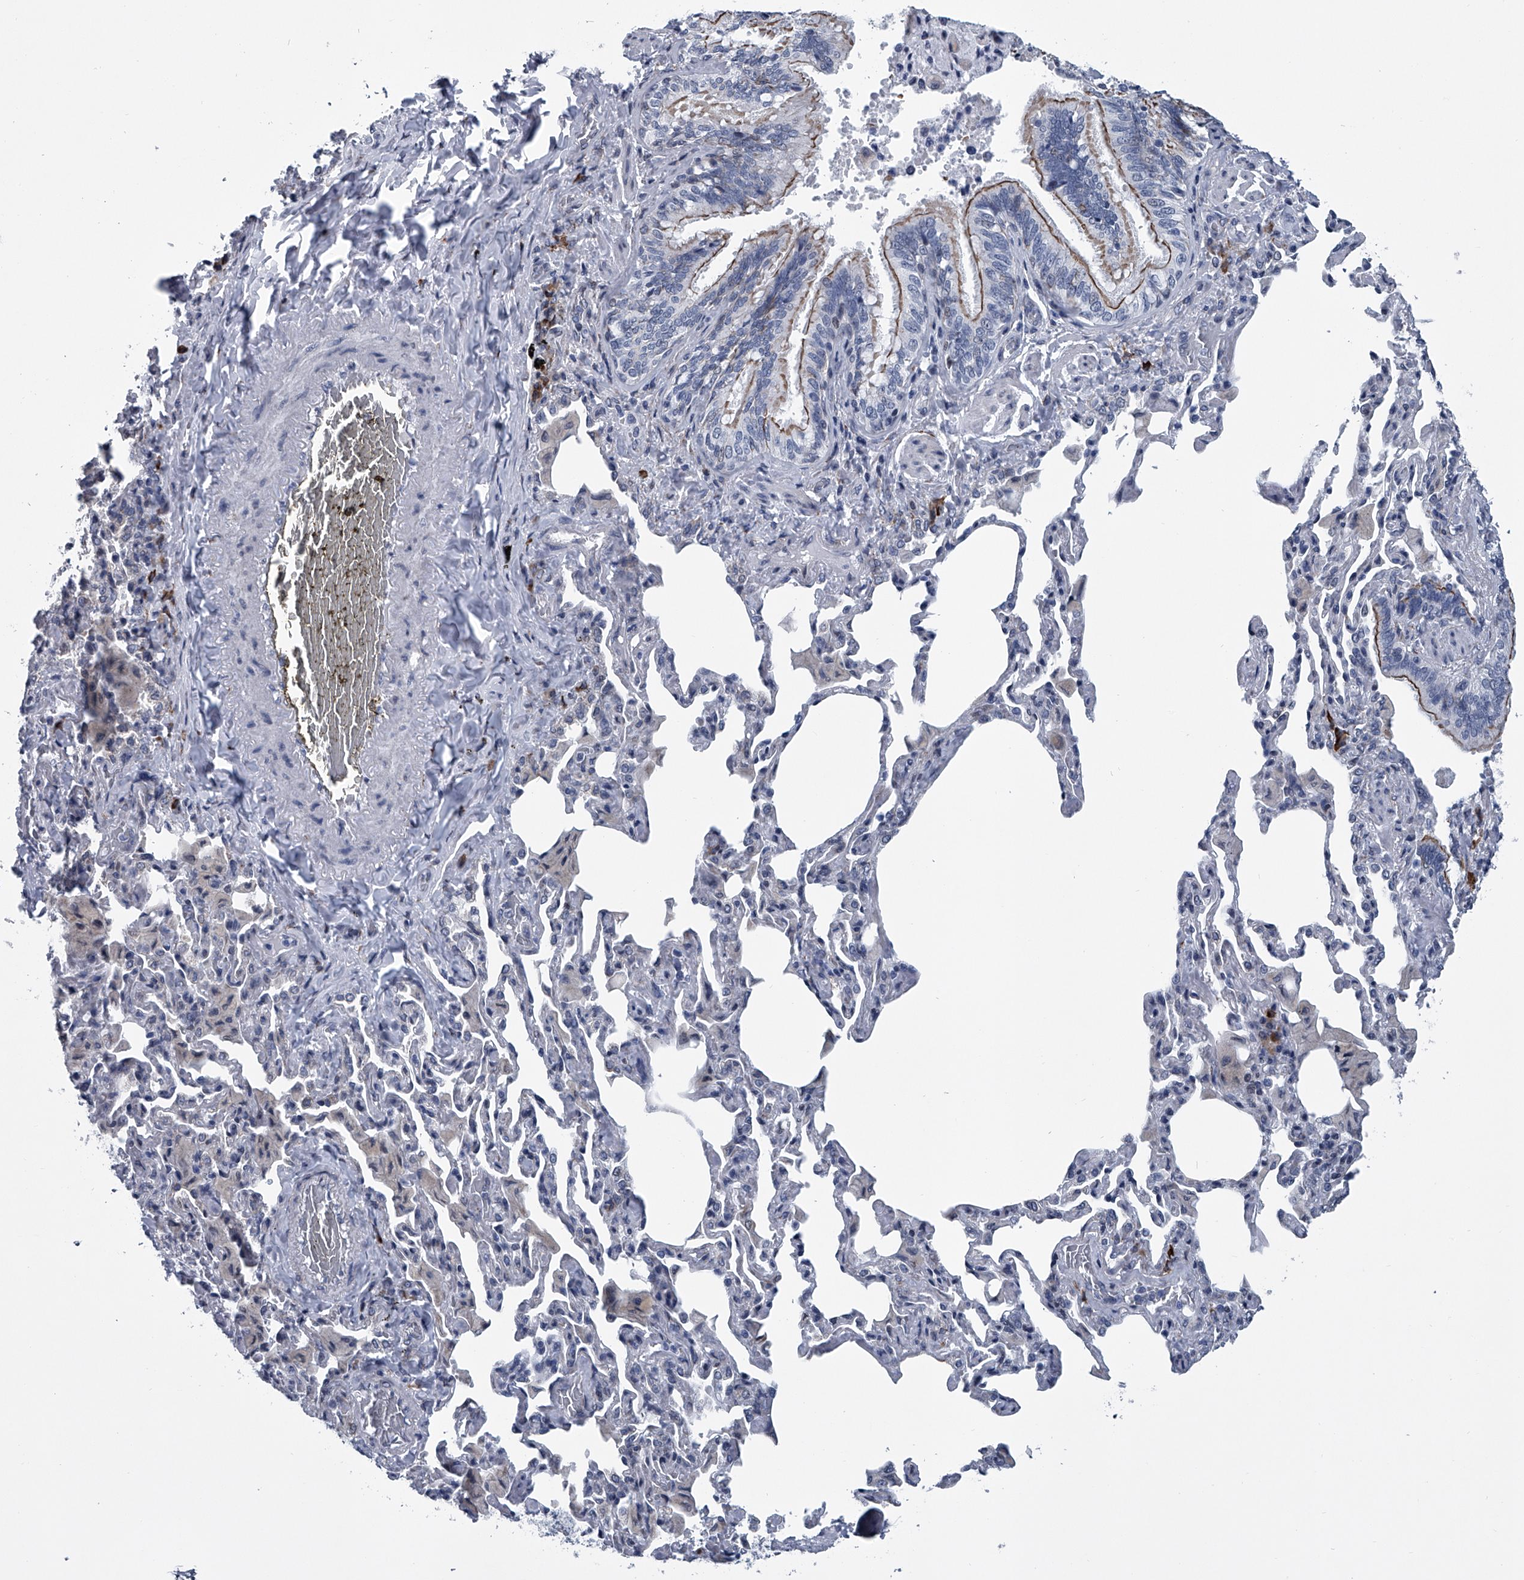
{"staining": {"intensity": "strong", "quantity": "25%-75%", "location": "cytoplasmic/membranous"}, "tissue": "bronchus", "cell_type": "Respiratory epithelial cells", "image_type": "normal", "snomed": [{"axis": "morphology", "description": "Normal tissue, NOS"}, {"axis": "morphology", "description": "Inflammation, NOS"}, {"axis": "topography", "description": "Lung"}], "caption": "Immunohistochemistry of benign bronchus exhibits high levels of strong cytoplasmic/membranous positivity in approximately 25%-75% of respiratory epithelial cells.", "gene": "PPP2R5D", "patient": {"sex": "female", "age": 46}}